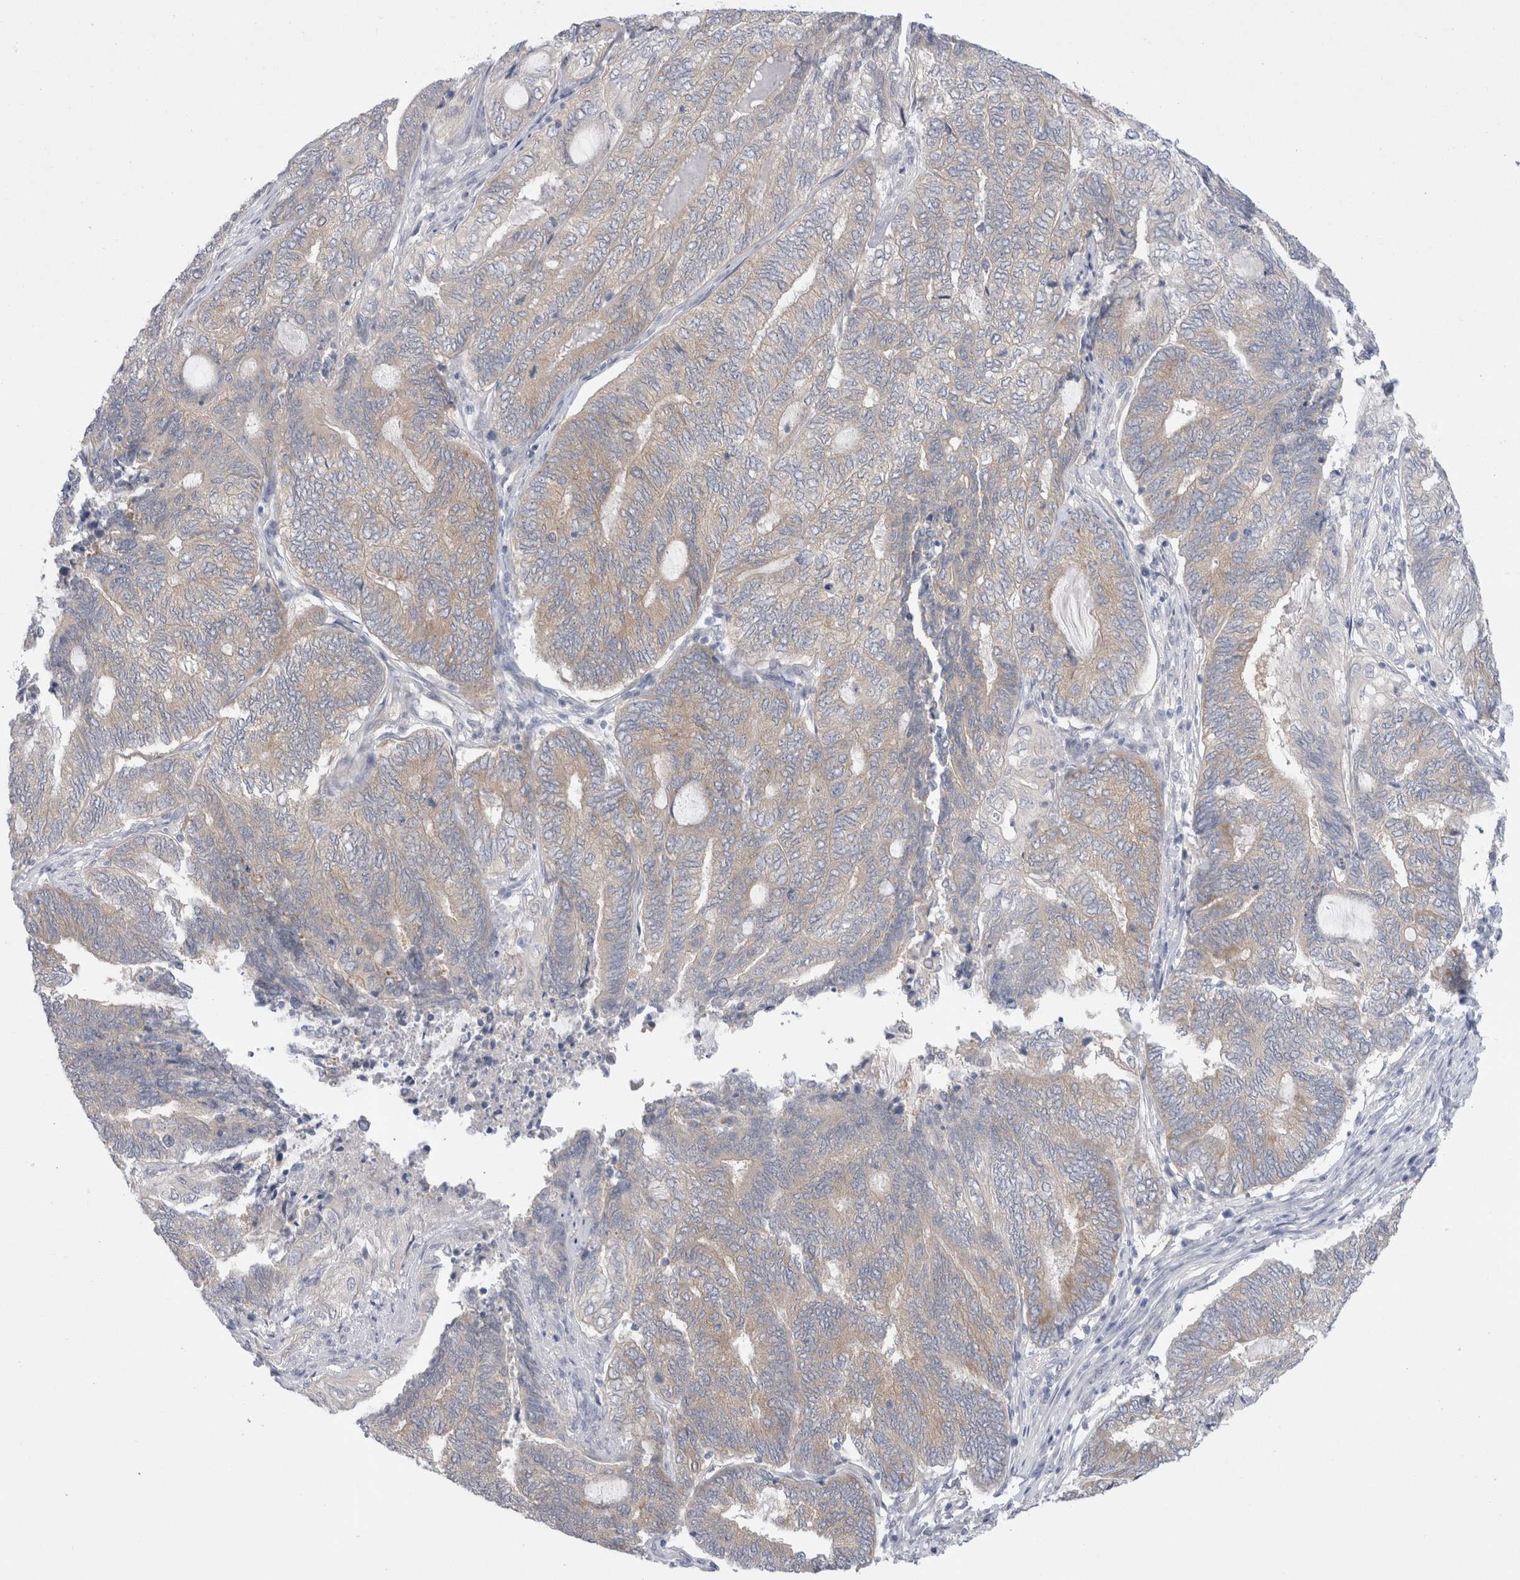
{"staining": {"intensity": "weak", "quantity": "<25%", "location": "cytoplasmic/membranous"}, "tissue": "endometrial cancer", "cell_type": "Tumor cells", "image_type": "cancer", "snomed": [{"axis": "morphology", "description": "Adenocarcinoma, NOS"}, {"axis": "topography", "description": "Uterus"}, {"axis": "topography", "description": "Endometrium"}], "caption": "Immunohistochemistry histopathology image of human endometrial cancer stained for a protein (brown), which exhibits no positivity in tumor cells. (DAB IHC with hematoxylin counter stain).", "gene": "WIPF2", "patient": {"sex": "female", "age": 70}}